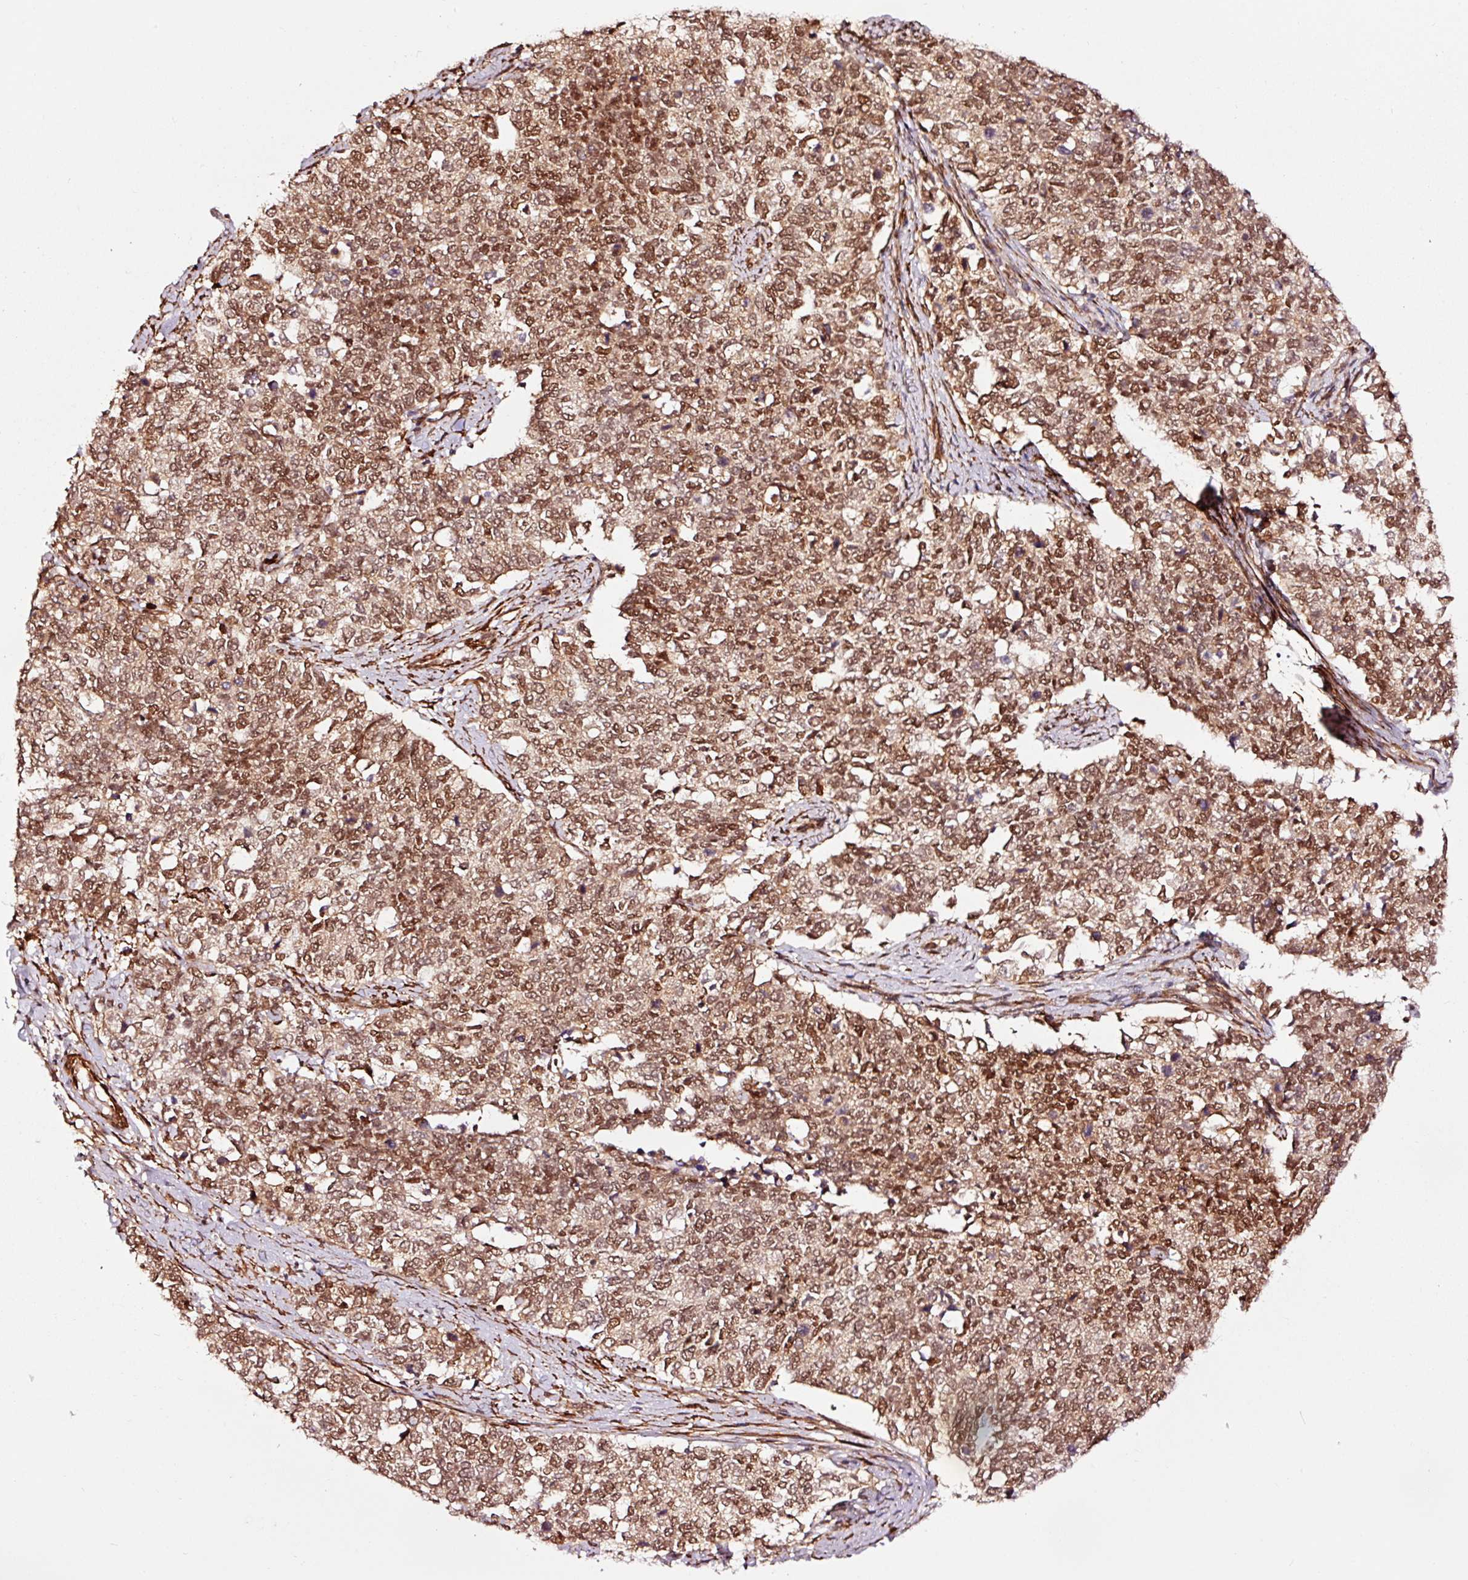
{"staining": {"intensity": "moderate", "quantity": ">75%", "location": "nuclear"}, "tissue": "cervical cancer", "cell_type": "Tumor cells", "image_type": "cancer", "snomed": [{"axis": "morphology", "description": "Squamous cell carcinoma, NOS"}, {"axis": "topography", "description": "Cervix"}], "caption": "Brown immunohistochemical staining in cervical squamous cell carcinoma shows moderate nuclear staining in approximately >75% of tumor cells.", "gene": "TPM1", "patient": {"sex": "female", "age": 63}}